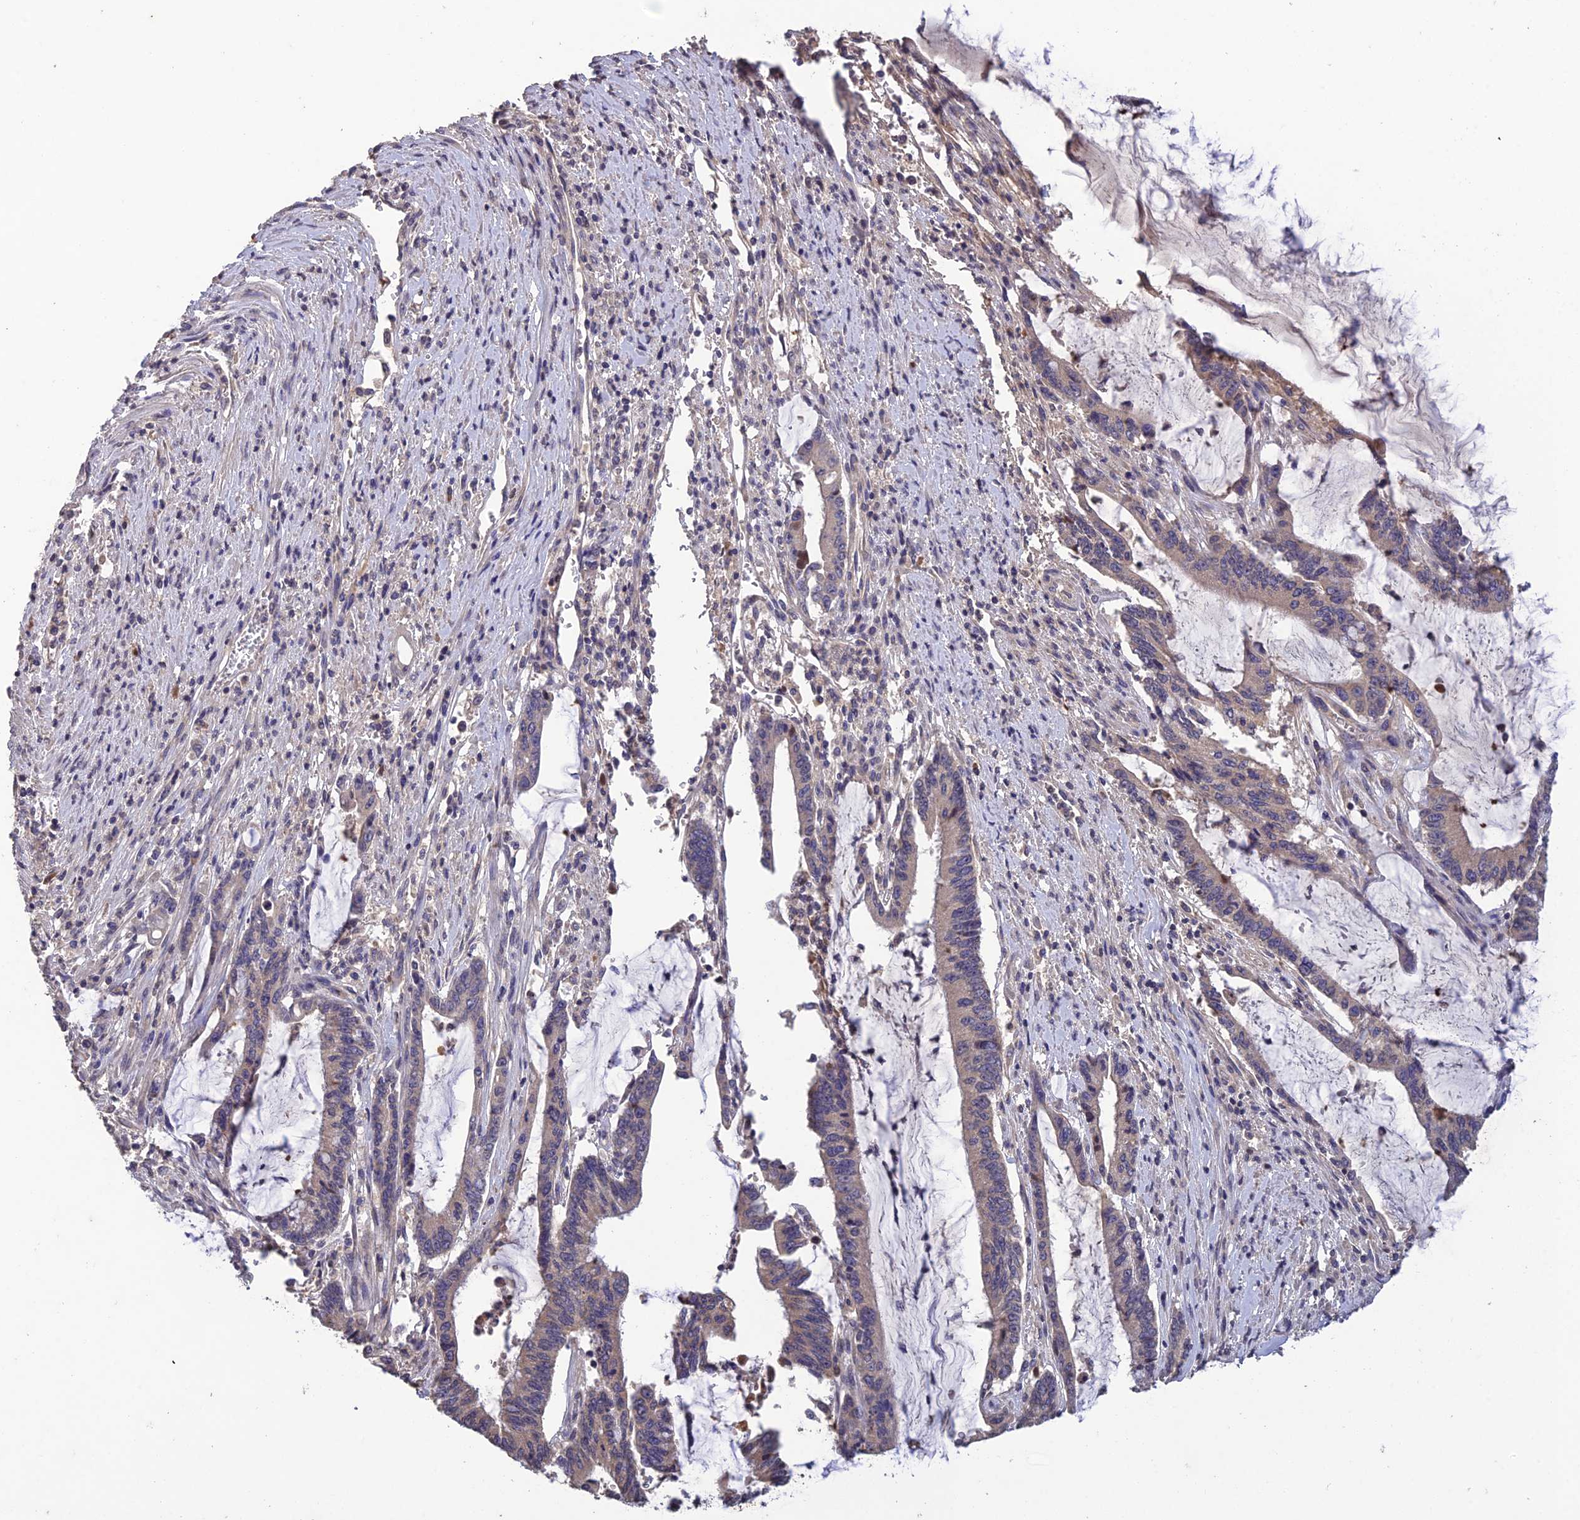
{"staining": {"intensity": "weak", "quantity": "25%-75%", "location": "cytoplasmic/membranous"}, "tissue": "pancreatic cancer", "cell_type": "Tumor cells", "image_type": "cancer", "snomed": [{"axis": "morphology", "description": "Adenocarcinoma, NOS"}, {"axis": "topography", "description": "Pancreas"}], "caption": "Tumor cells exhibit weak cytoplasmic/membranous staining in about 25%-75% of cells in pancreatic cancer.", "gene": "SLC39A13", "patient": {"sex": "female", "age": 50}}